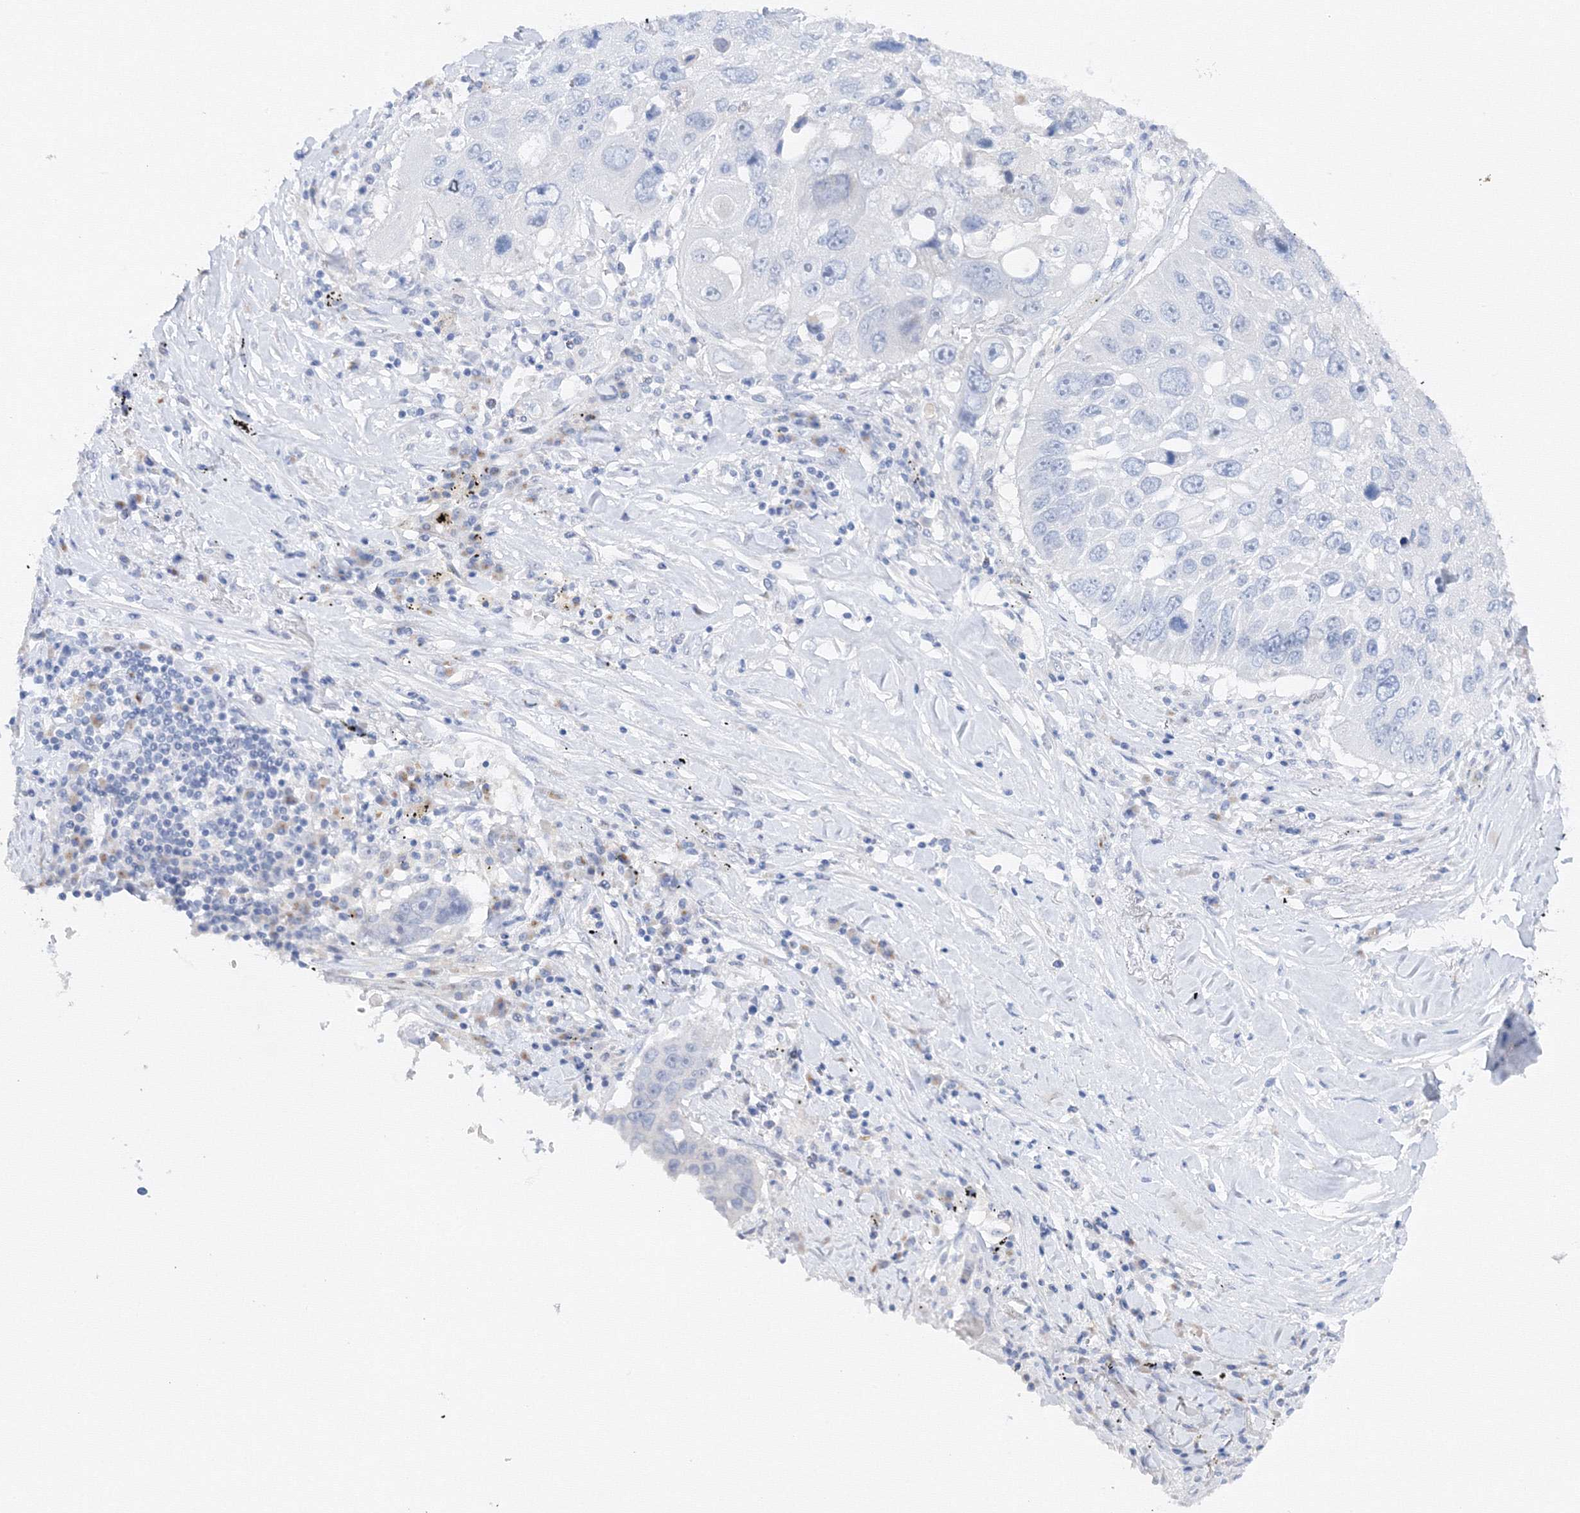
{"staining": {"intensity": "negative", "quantity": "none", "location": "none"}, "tissue": "lung cancer", "cell_type": "Tumor cells", "image_type": "cancer", "snomed": [{"axis": "morphology", "description": "Squamous cell carcinoma, NOS"}, {"axis": "topography", "description": "Lung"}], "caption": "IHC micrograph of neoplastic tissue: human lung cancer (squamous cell carcinoma) stained with DAB reveals no significant protein positivity in tumor cells.", "gene": "TAMM41", "patient": {"sex": "male", "age": 61}}